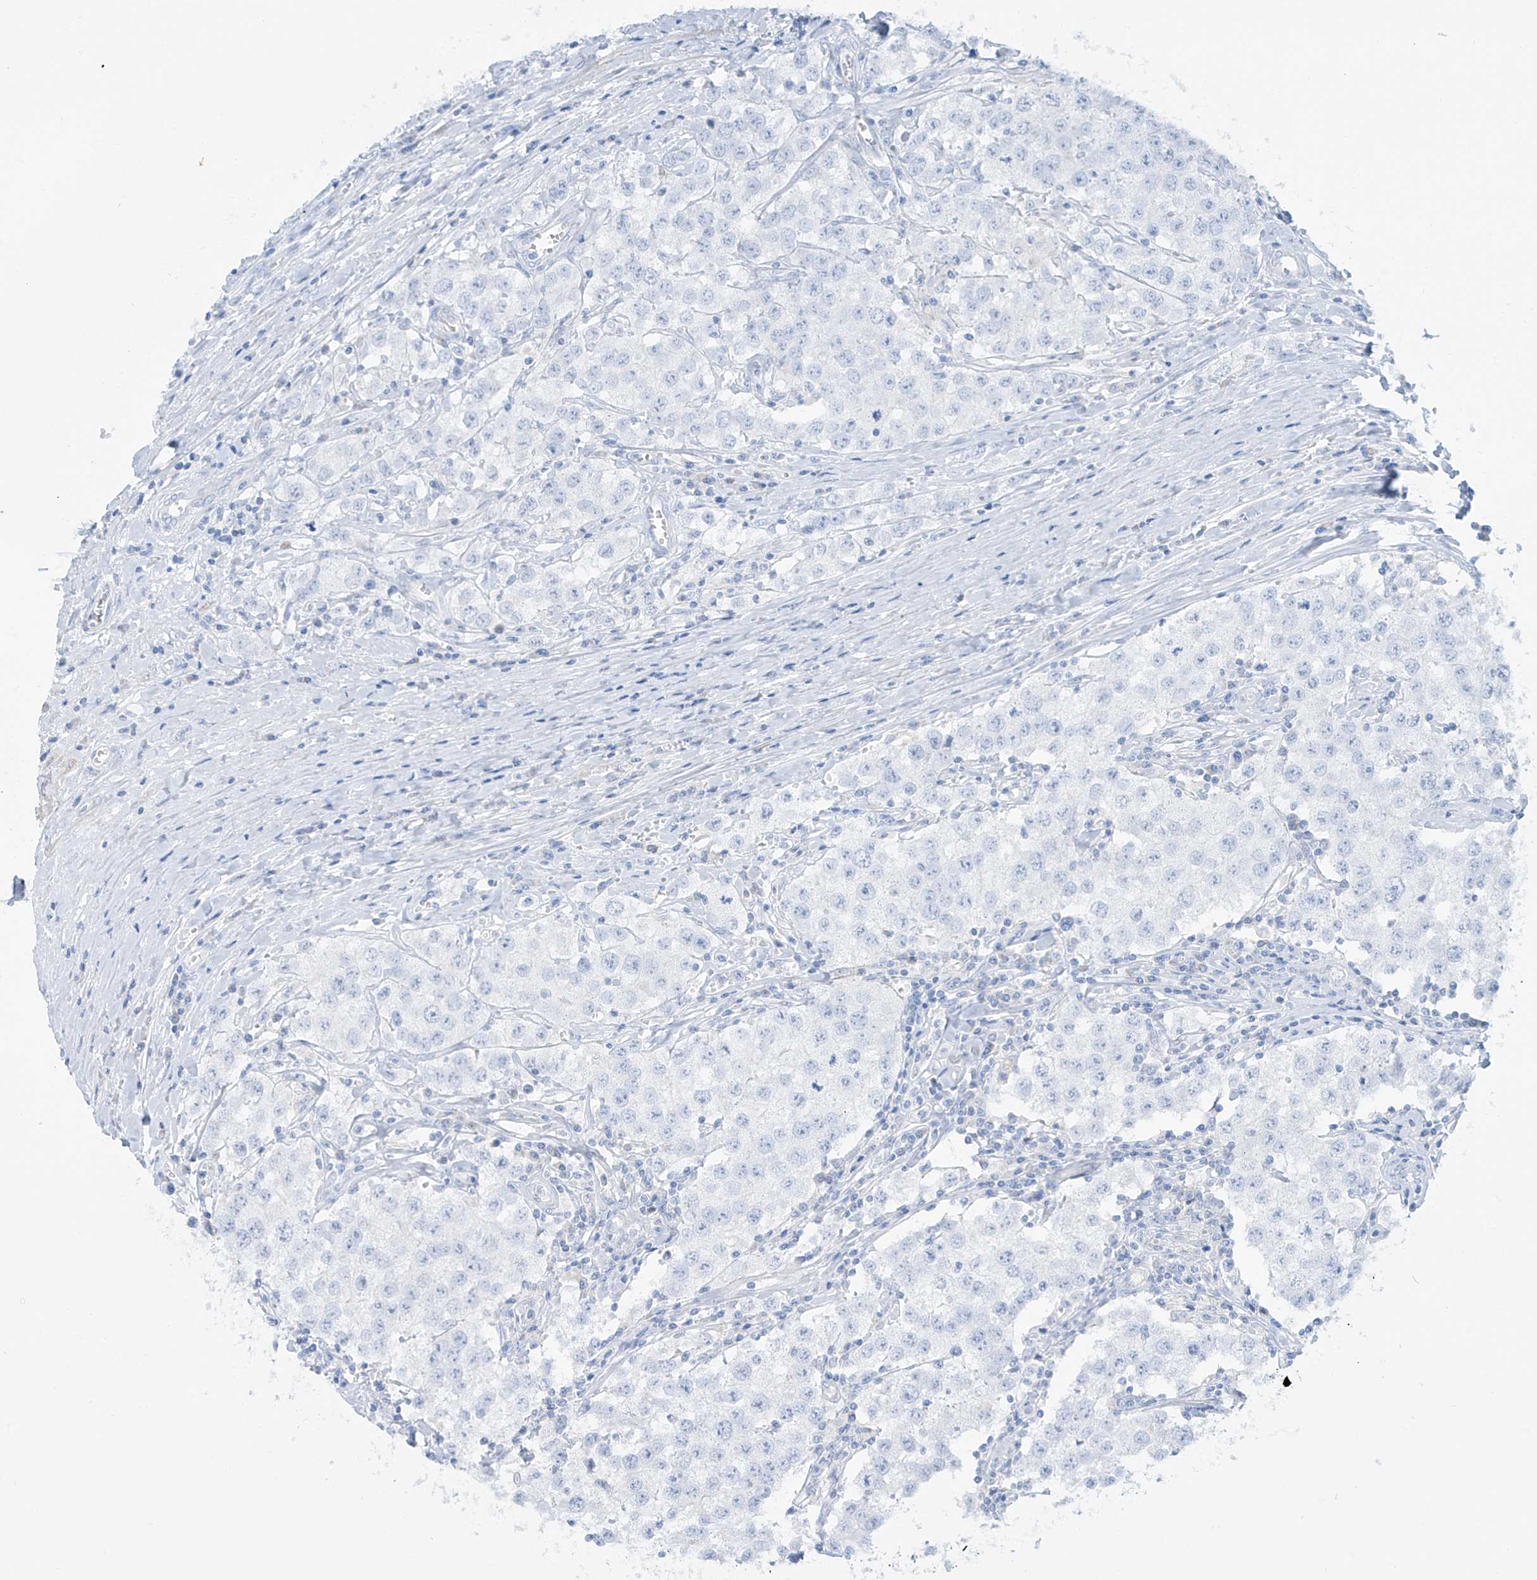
{"staining": {"intensity": "negative", "quantity": "none", "location": "none"}, "tissue": "testis cancer", "cell_type": "Tumor cells", "image_type": "cancer", "snomed": [{"axis": "morphology", "description": "Seminoma, NOS"}, {"axis": "morphology", "description": "Carcinoma, Embryonal, NOS"}, {"axis": "topography", "description": "Testis"}], "caption": "An image of testis cancer (embryonal carcinoma) stained for a protein displays no brown staining in tumor cells.", "gene": "SLC26A3", "patient": {"sex": "male", "age": 43}}